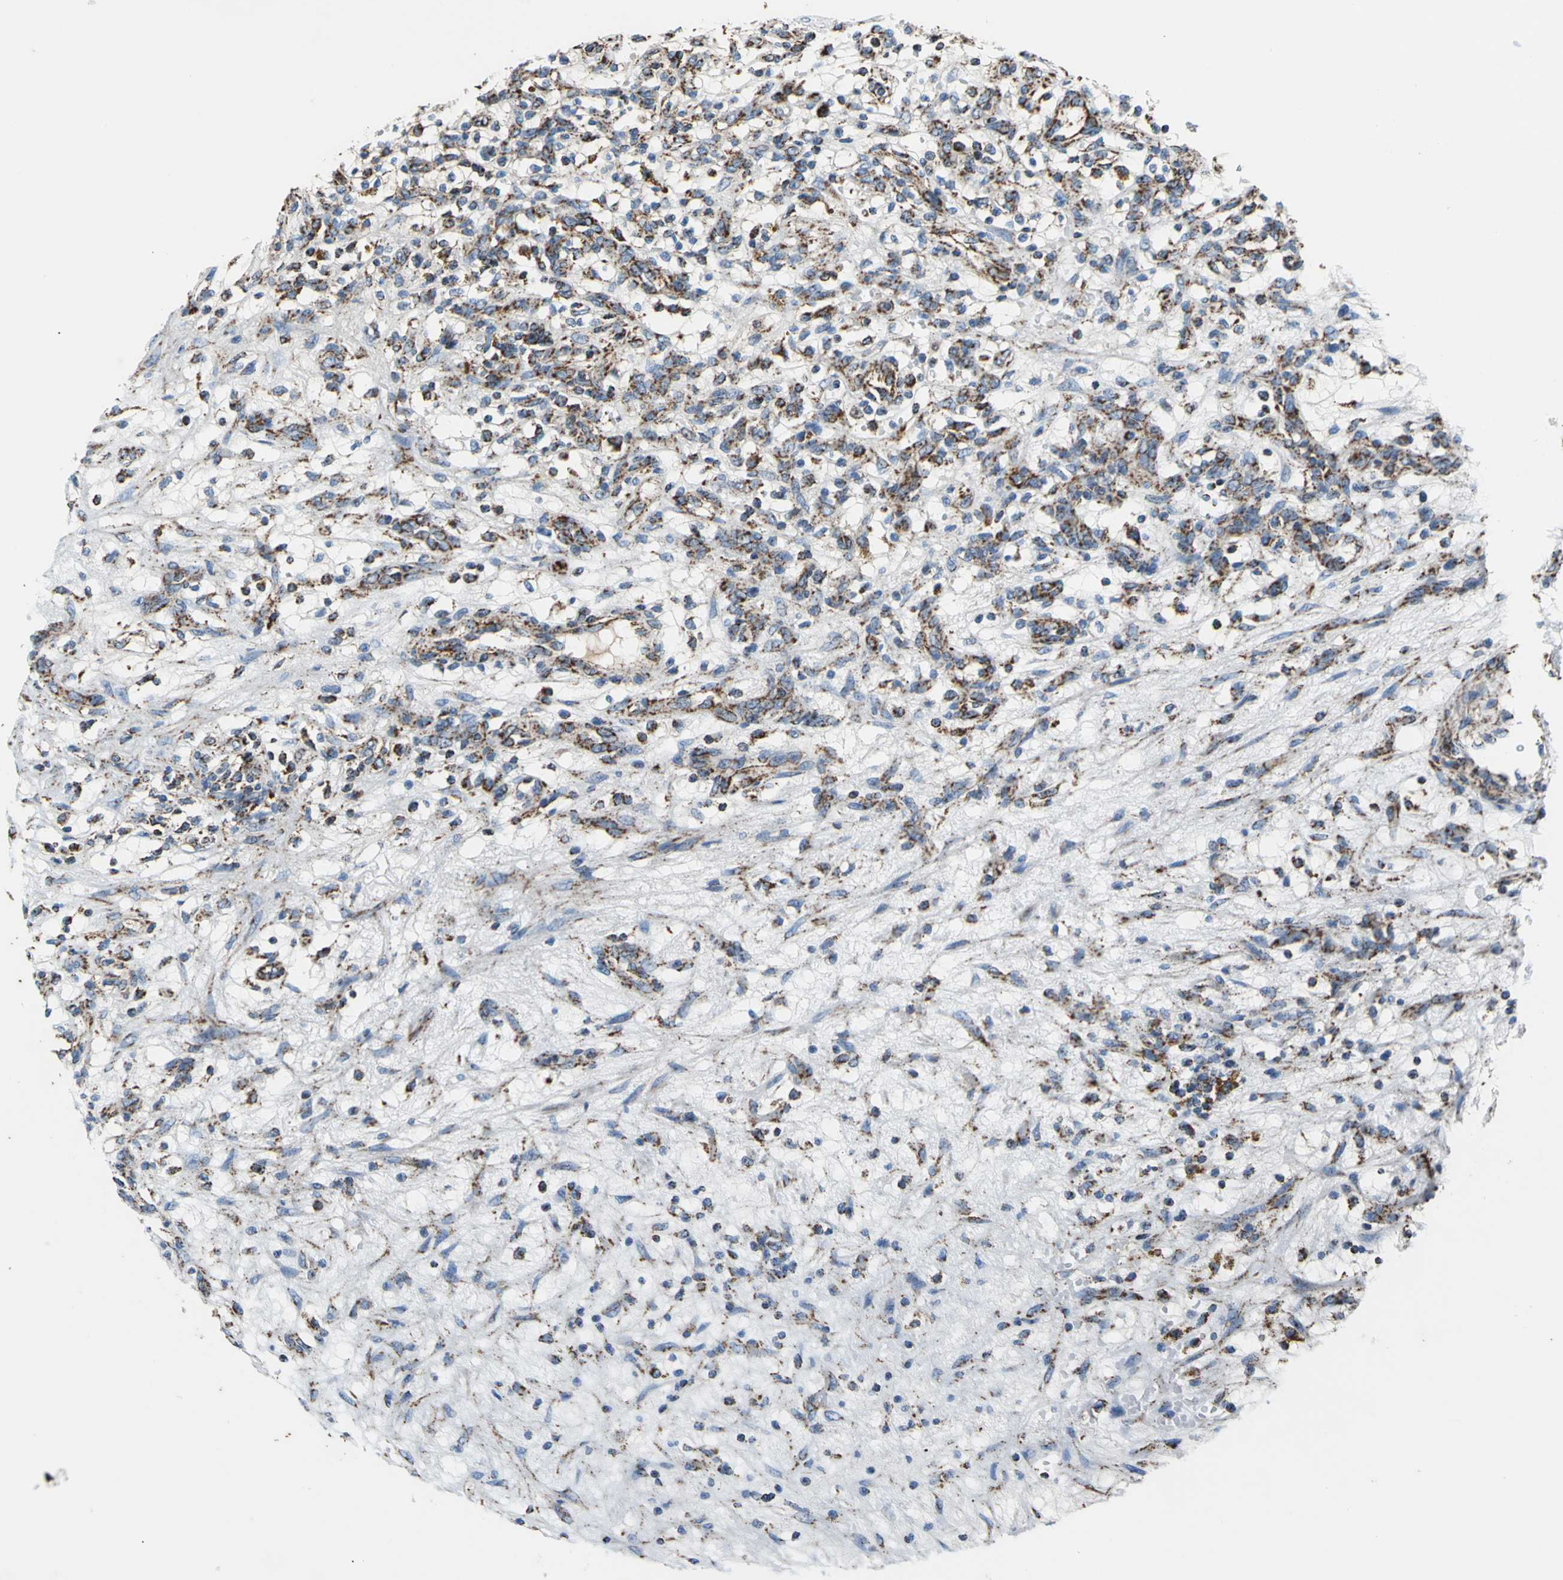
{"staining": {"intensity": "strong", "quantity": ">75%", "location": "cytoplasmic/membranous"}, "tissue": "renal cancer", "cell_type": "Tumor cells", "image_type": "cancer", "snomed": [{"axis": "morphology", "description": "Adenocarcinoma, NOS"}, {"axis": "topography", "description": "Kidney"}], "caption": "Immunohistochemical staining of renal cancer (adenocarcinoma) exhibits high levels of strong cytoplasmic/membranous expression in about >75% of tumor cells.", "gene": "ECH1", "patient": {"sex": "female", "age": 57}}